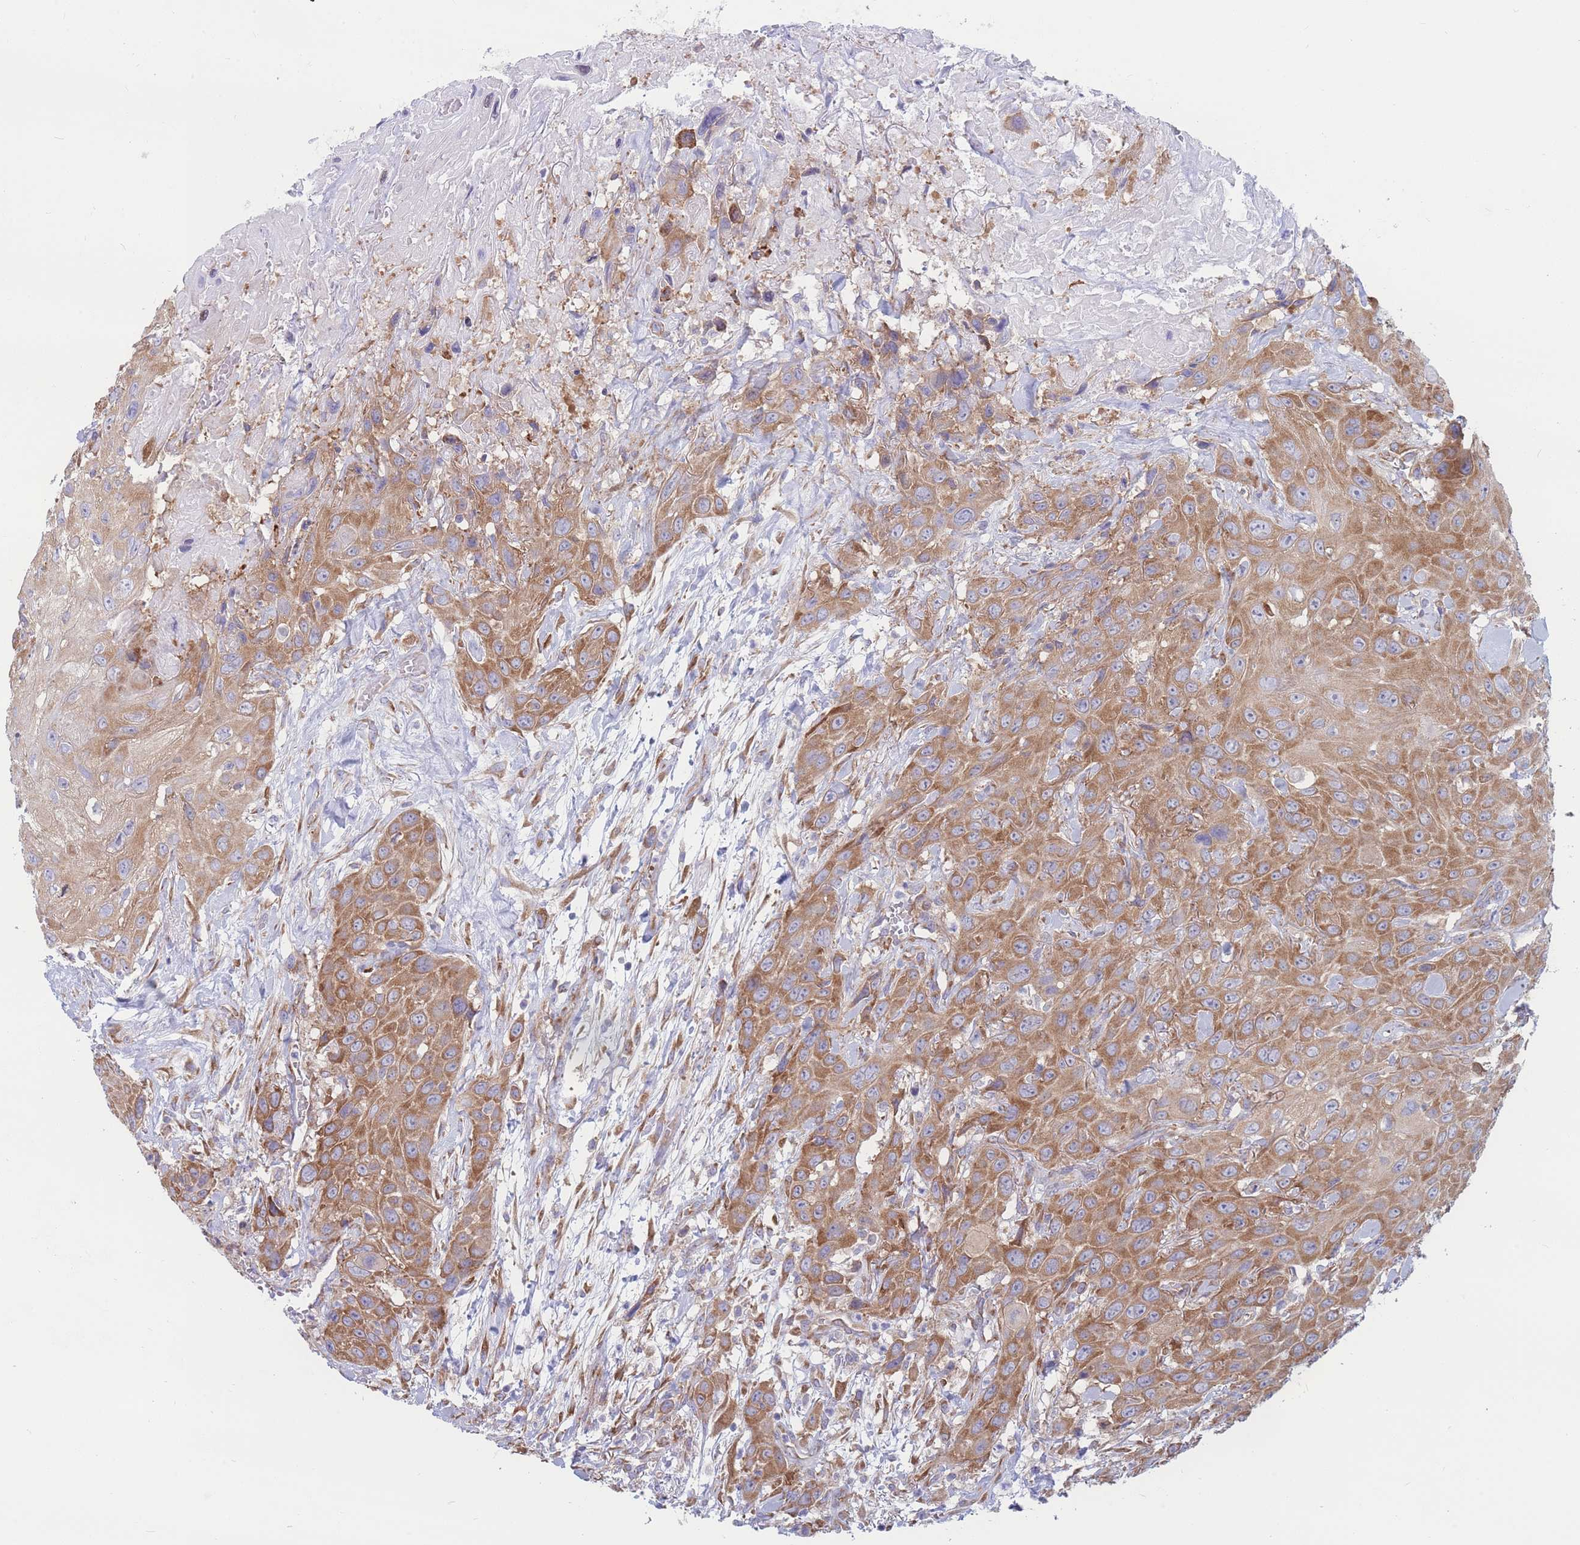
{"staining": {"intensity": "moderate", "quantity": ">75%", "location": "cytoplasmic/membranous"}, "tissue": "head and neck cancer", "cell_type": "Tumor cells", "image_type": "cancer", "snomed": [{"axis": "morphology", "description": "Squamous cell carcinoma, NOS"}, {"axis": "topography", "description": "Head-Neck"}], "caption": "Human squamous cell carcinoma (head and neck) stained for a protein (brown) demonstrates moderate cytoplasmic/membranous positive staining in about >75% of tumor cells.", "gene": "RPL8", "patient": {"sex": "male", "age": 81}}